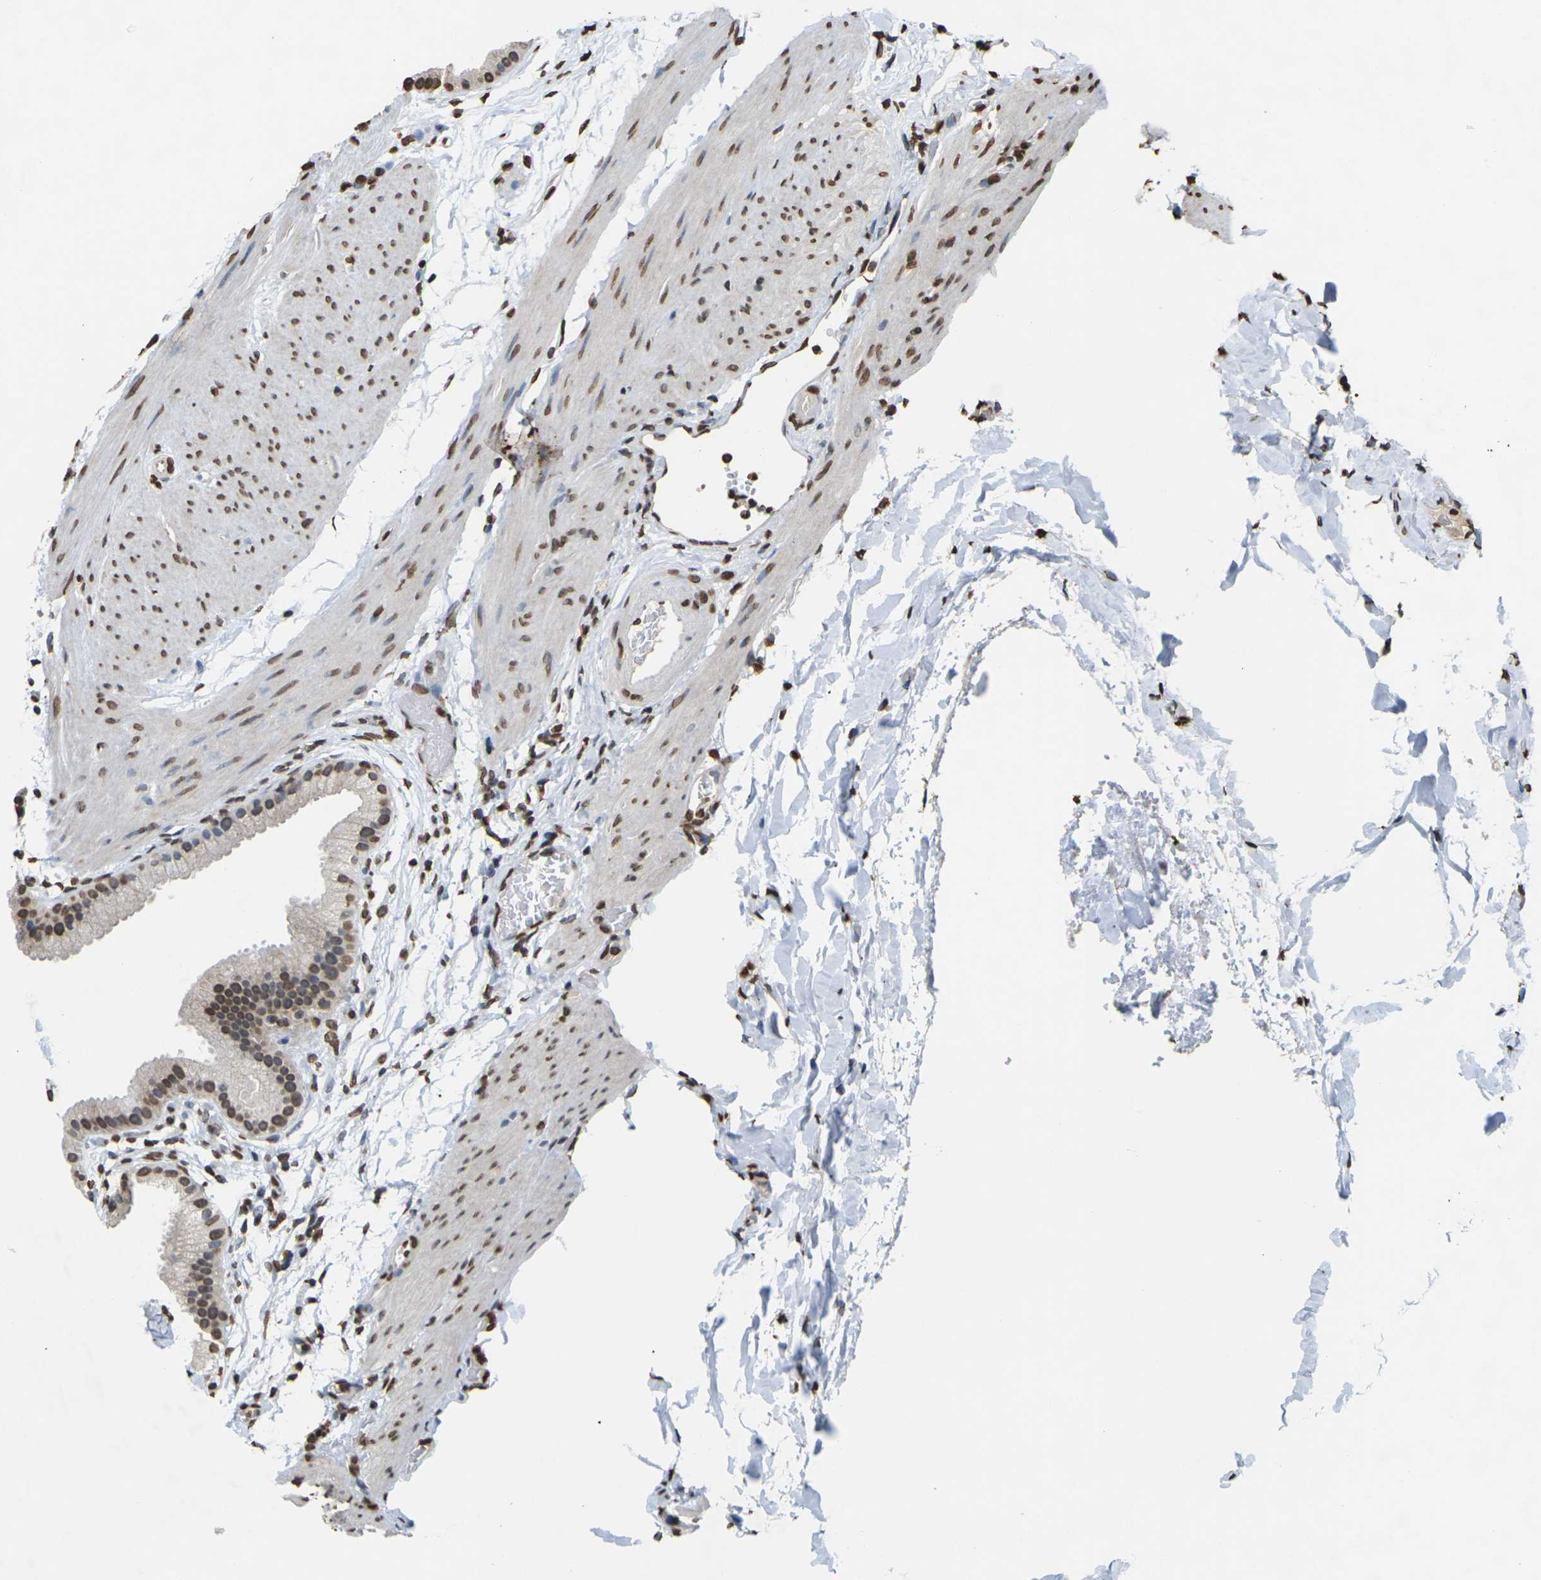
{"staining": {"intensity": "moderate", "quantity": ">75%", "location": "nuclear"}, "tissue": "gallbladder", "cell_type": "Glandular cells", "image_type": "normal", "snomed": [{"axis": "morphology", "description": "Normal tissue, NOS"}, {"axis": "topography", "description": "Gallbladder"}], "caption": "This is a histology image of immunohistochemistry (IHC) staining of normal gallbladder, which shows moderate staining in the nuclear of glandular cells.", "gene": "EMSY", "patient": {"sex": "female", "age": 64}}